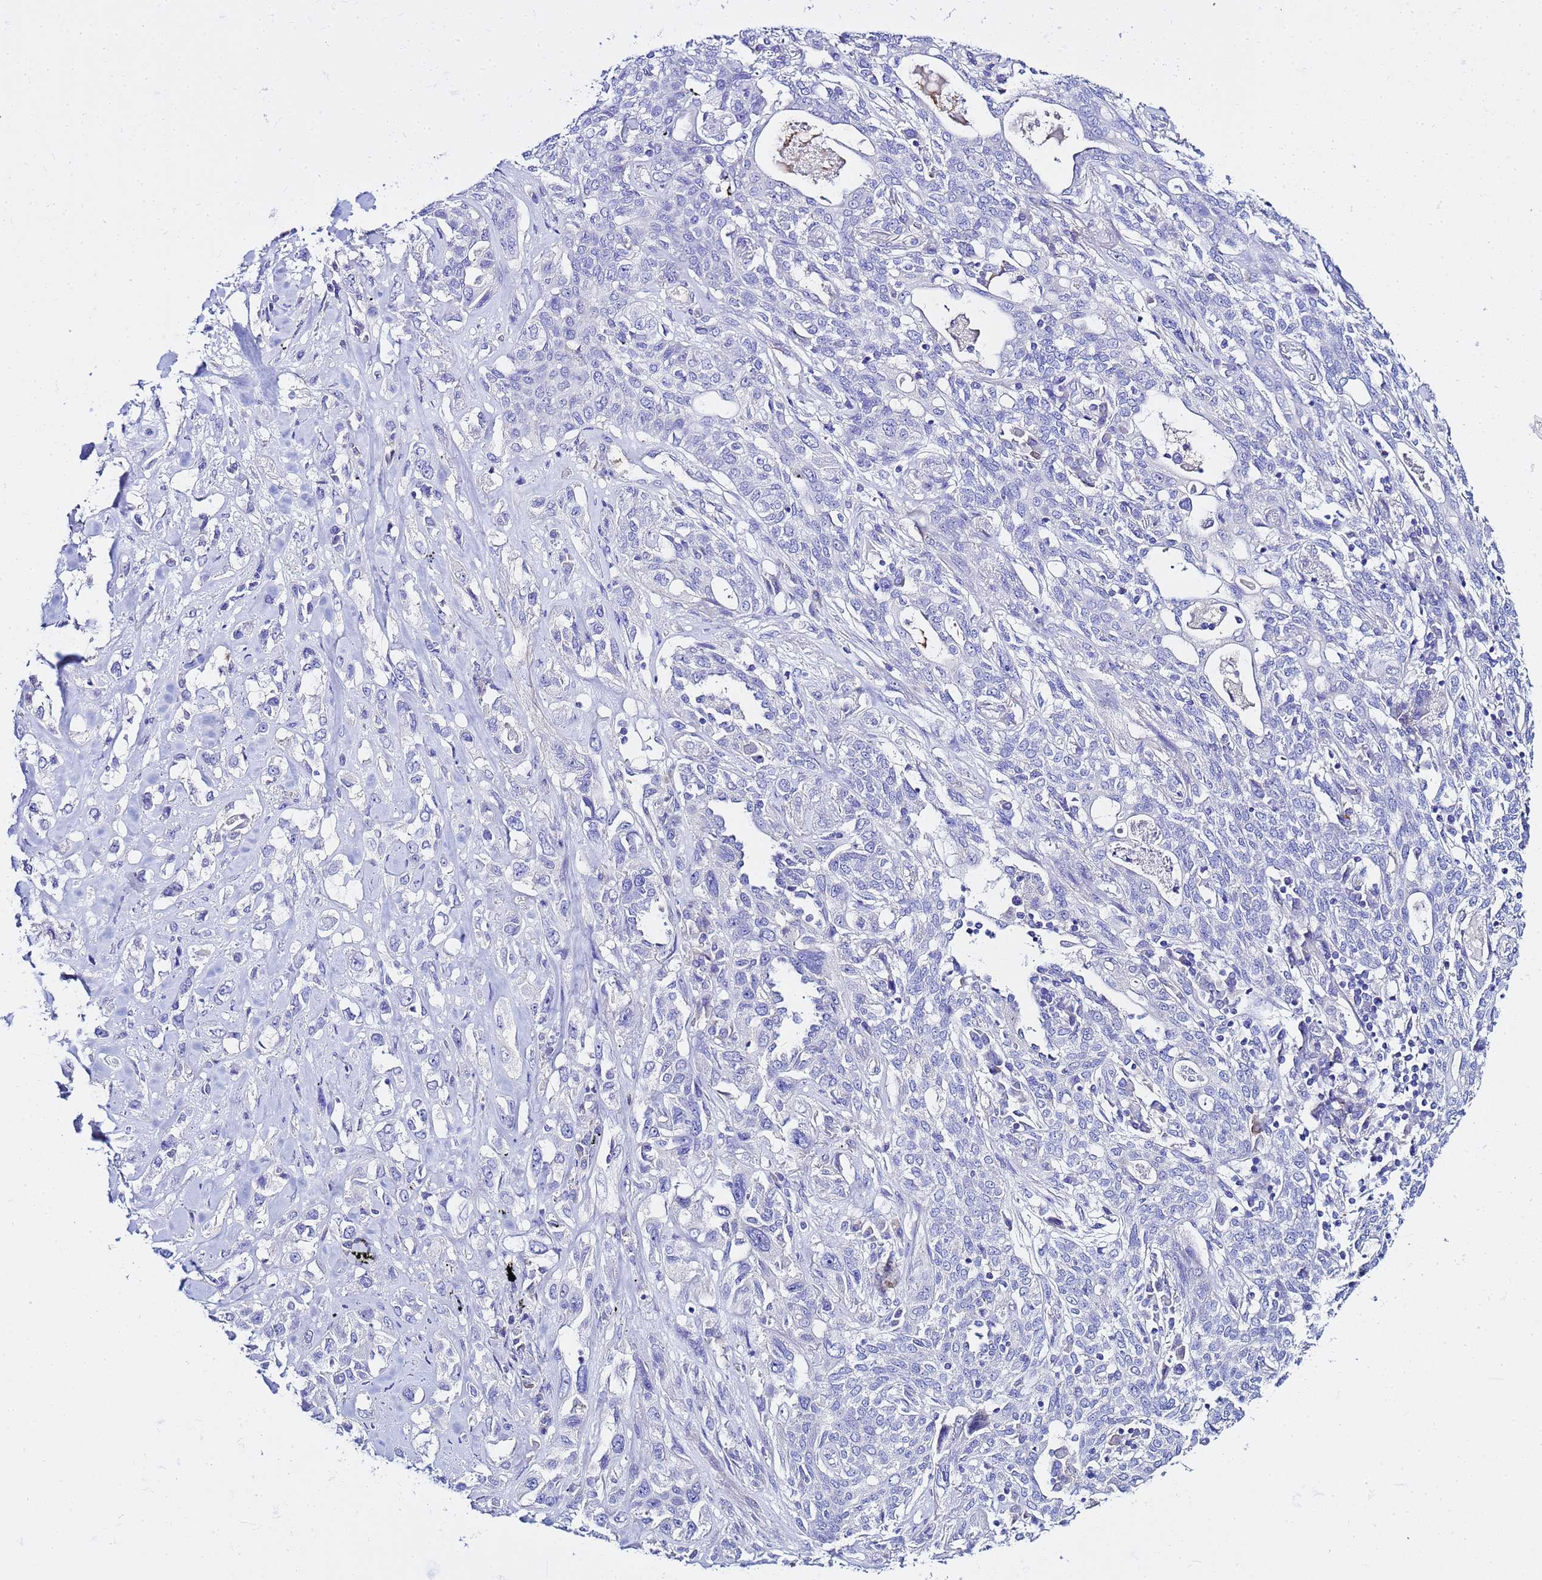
{"staining": {"intensity": "negative", "quantity": "none", "location": "none"}, "tissue": "lung cancer", "cell_type": "Tumor cells", "image_type": "cancer", "snomed": [{"axis": "morphology", "description": "Squamous cell carcinoma, NOS"}, {"axis": "topography", "description": "Lung"}], "caption": "High magnification brightfield microscopy of squamous cell carcinoma (lung) stained with DAB (brown) and counterstained with hematoxylin (blue): tumor cells show no significant expression. (DAB immunohistochemistry (IHC) visualized using brightfield microscopy, high magnification).", "gene": "USP18", "patient": {"sex": "female", "age": 70}}